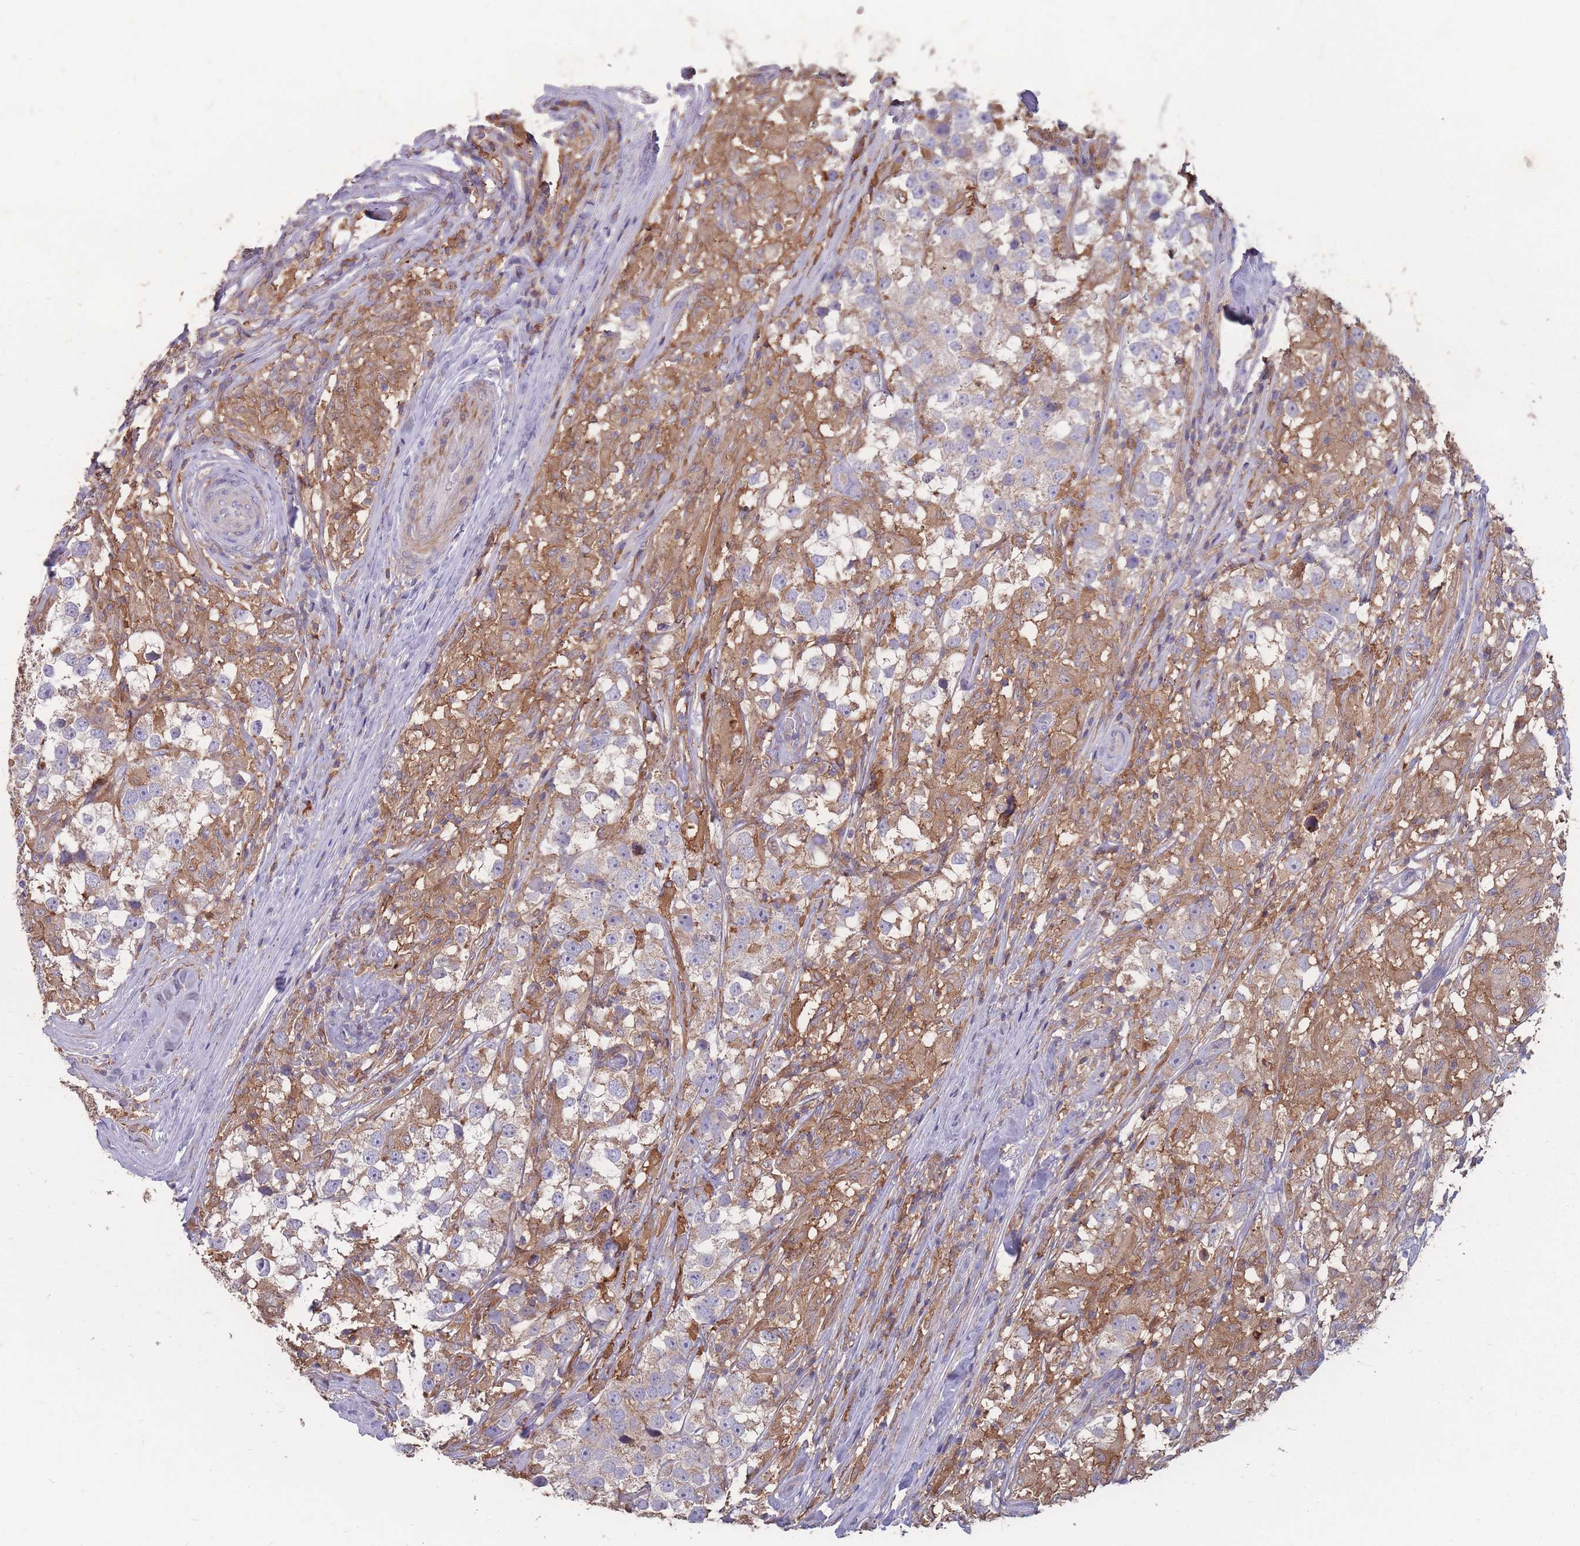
{"staining": {"intensity": "weak", "quantity": "<25%", "location": "cytoplasmic/membranous"}, "tissue": "testis cancer", "cell_type": "Tumor cells", "image_type": "cancer", "snomed": [{"axis": "morphology", "description": "Seminoma, NOS"}, {"axis": "topography", "description": "Testis"}], "caption": "Immunohistochemistry (IHC) of testis cancer (seminoma) reveals no positivity in tumor cells. (DAB immunohistochemistry (IHC) with hematoxylin counter stain).", "gene": "CD33", "patient": {"sex": "male", "age": 46}}